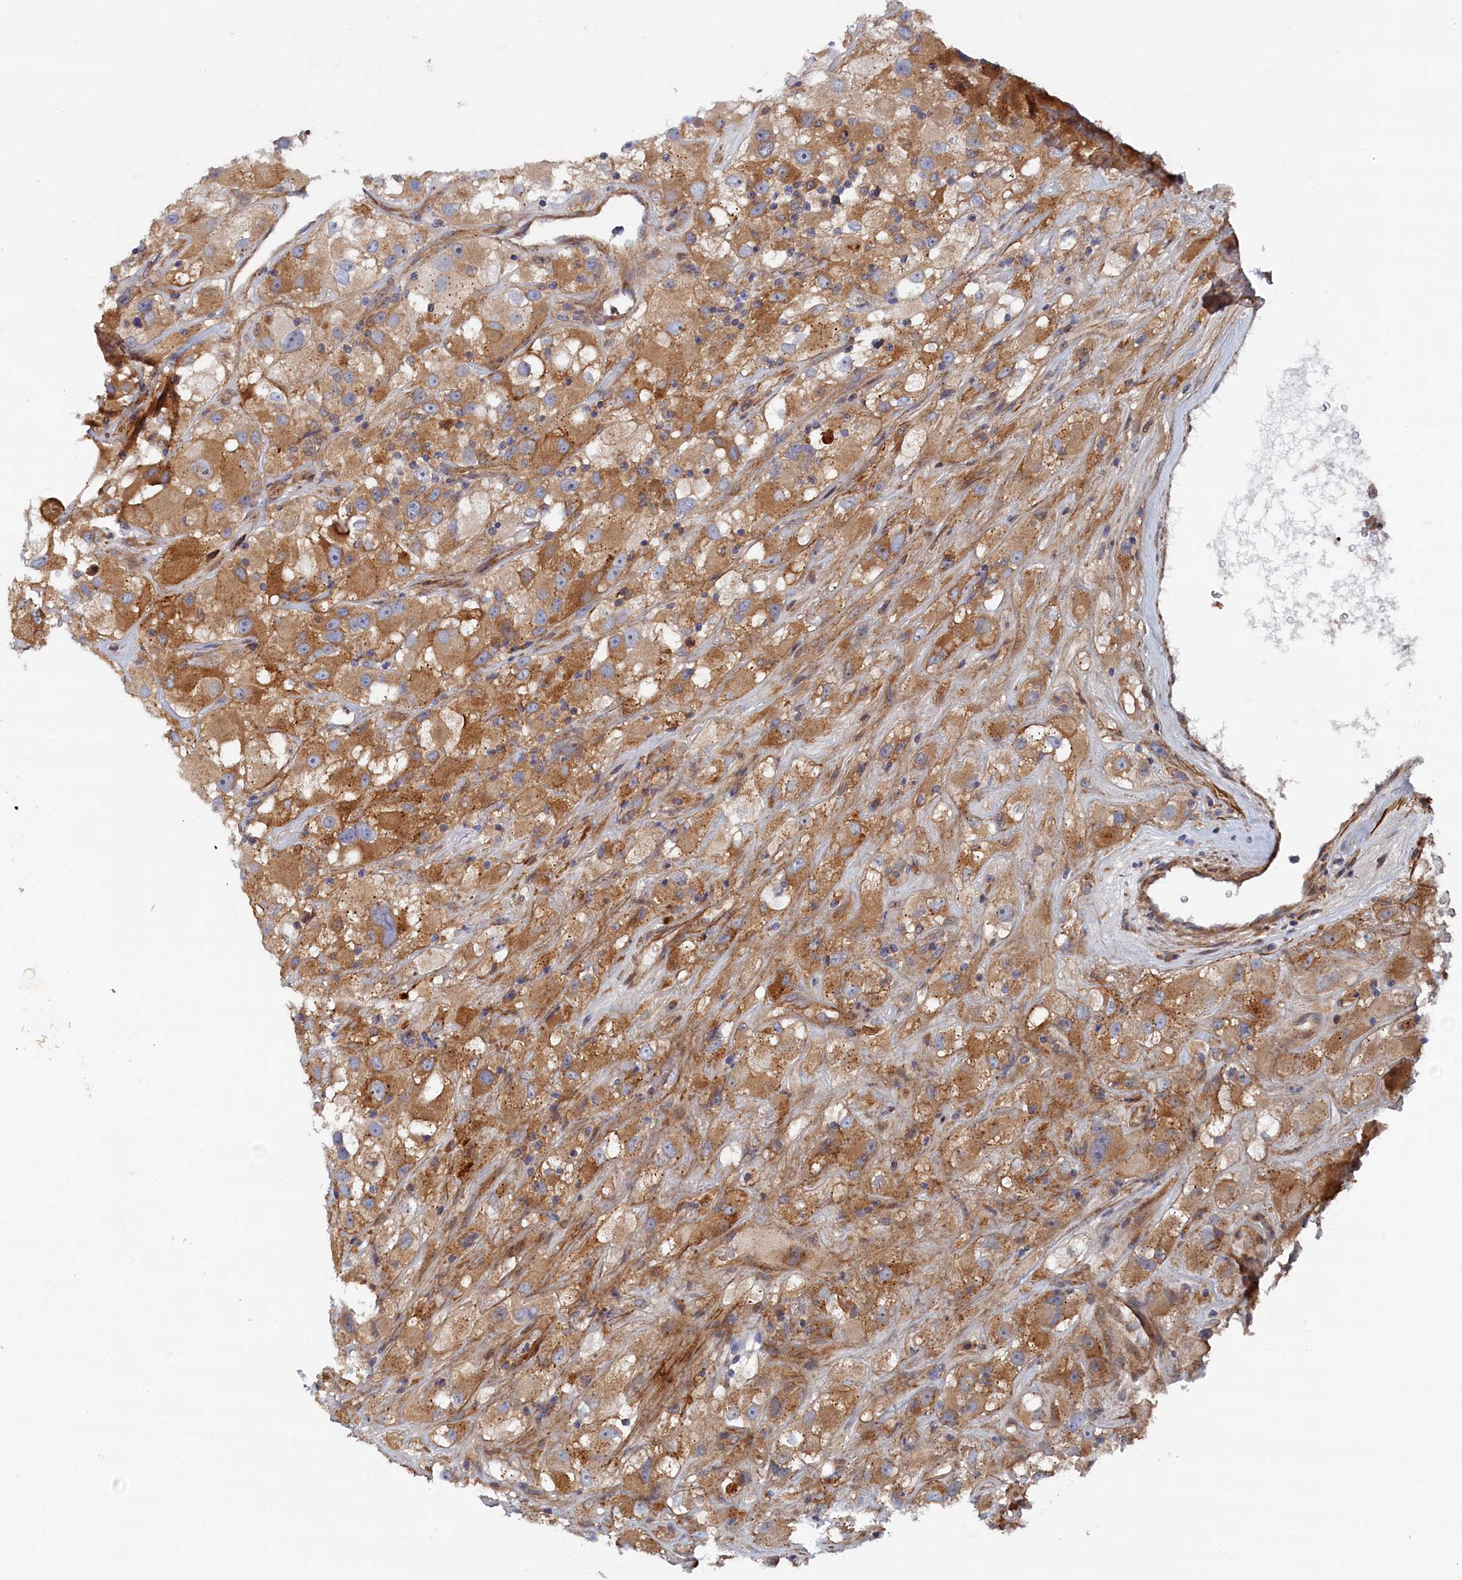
{"staining": {"intensity": "moderate", "quantity": ">75%", "location": "cytoplasmic/membranous"}, "tissue": "renal cancer", "cell_type": "Tumor cells", "image_type": "cancer", "snomed": [{"axis": "morphology", "description": "Adenocarcinoma, NOS"}, {"axis": "topography", "description": "Kidney"}], "caption": "DAB immunohistochemical staining of renal adenocarcinoma reveals moderate cytoplasmic/membranous protein expression in about >75% of tumor cells. The protein of interest is stained brown, and the nuclei are stained in blue (DAB IHC with brightfield microscopy, high magnification).", "gene": "TMEM196", "patient": {"sex": "female", "age": 52}}